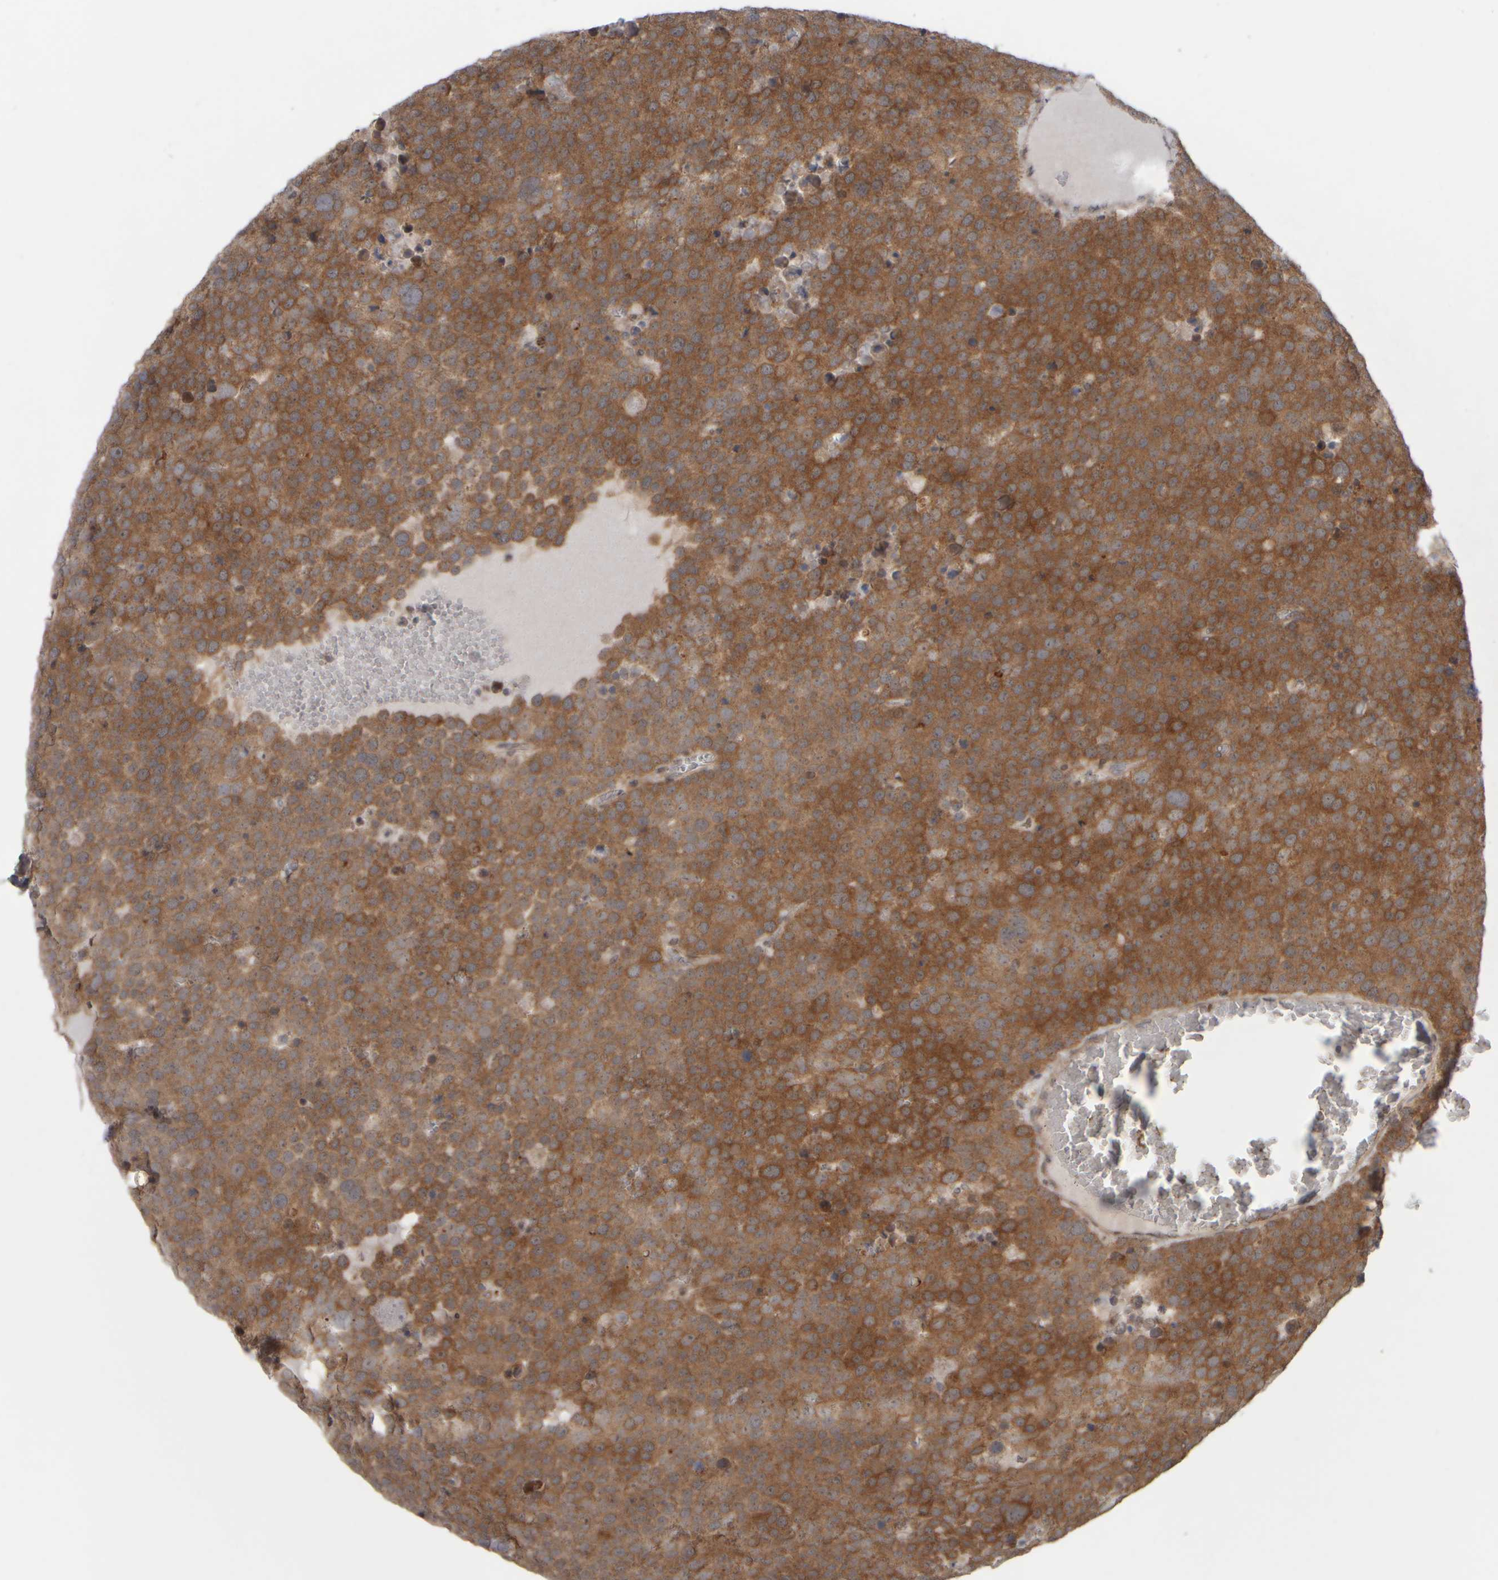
{"staining": {"intensity": "moderate", "quantity": ">75%", "location": "cytoplasmic/membranous"}, "tissue": "testis cancer", "cell_type": "Tumor cells", "image_type": "cancer", "snomed": [{"axis": "morphology", "description": "Seminoma, NOS"}, {"axis": "topography", "description": "Testis"}], "caption": "A medium amount of moderate cytoplasmic/membranous staining is present in about >75% of tumor cells in testis cancer (seminoma) tissue.", "gene": "CWC27", "patient": {"sex": "male", "age": 71}}